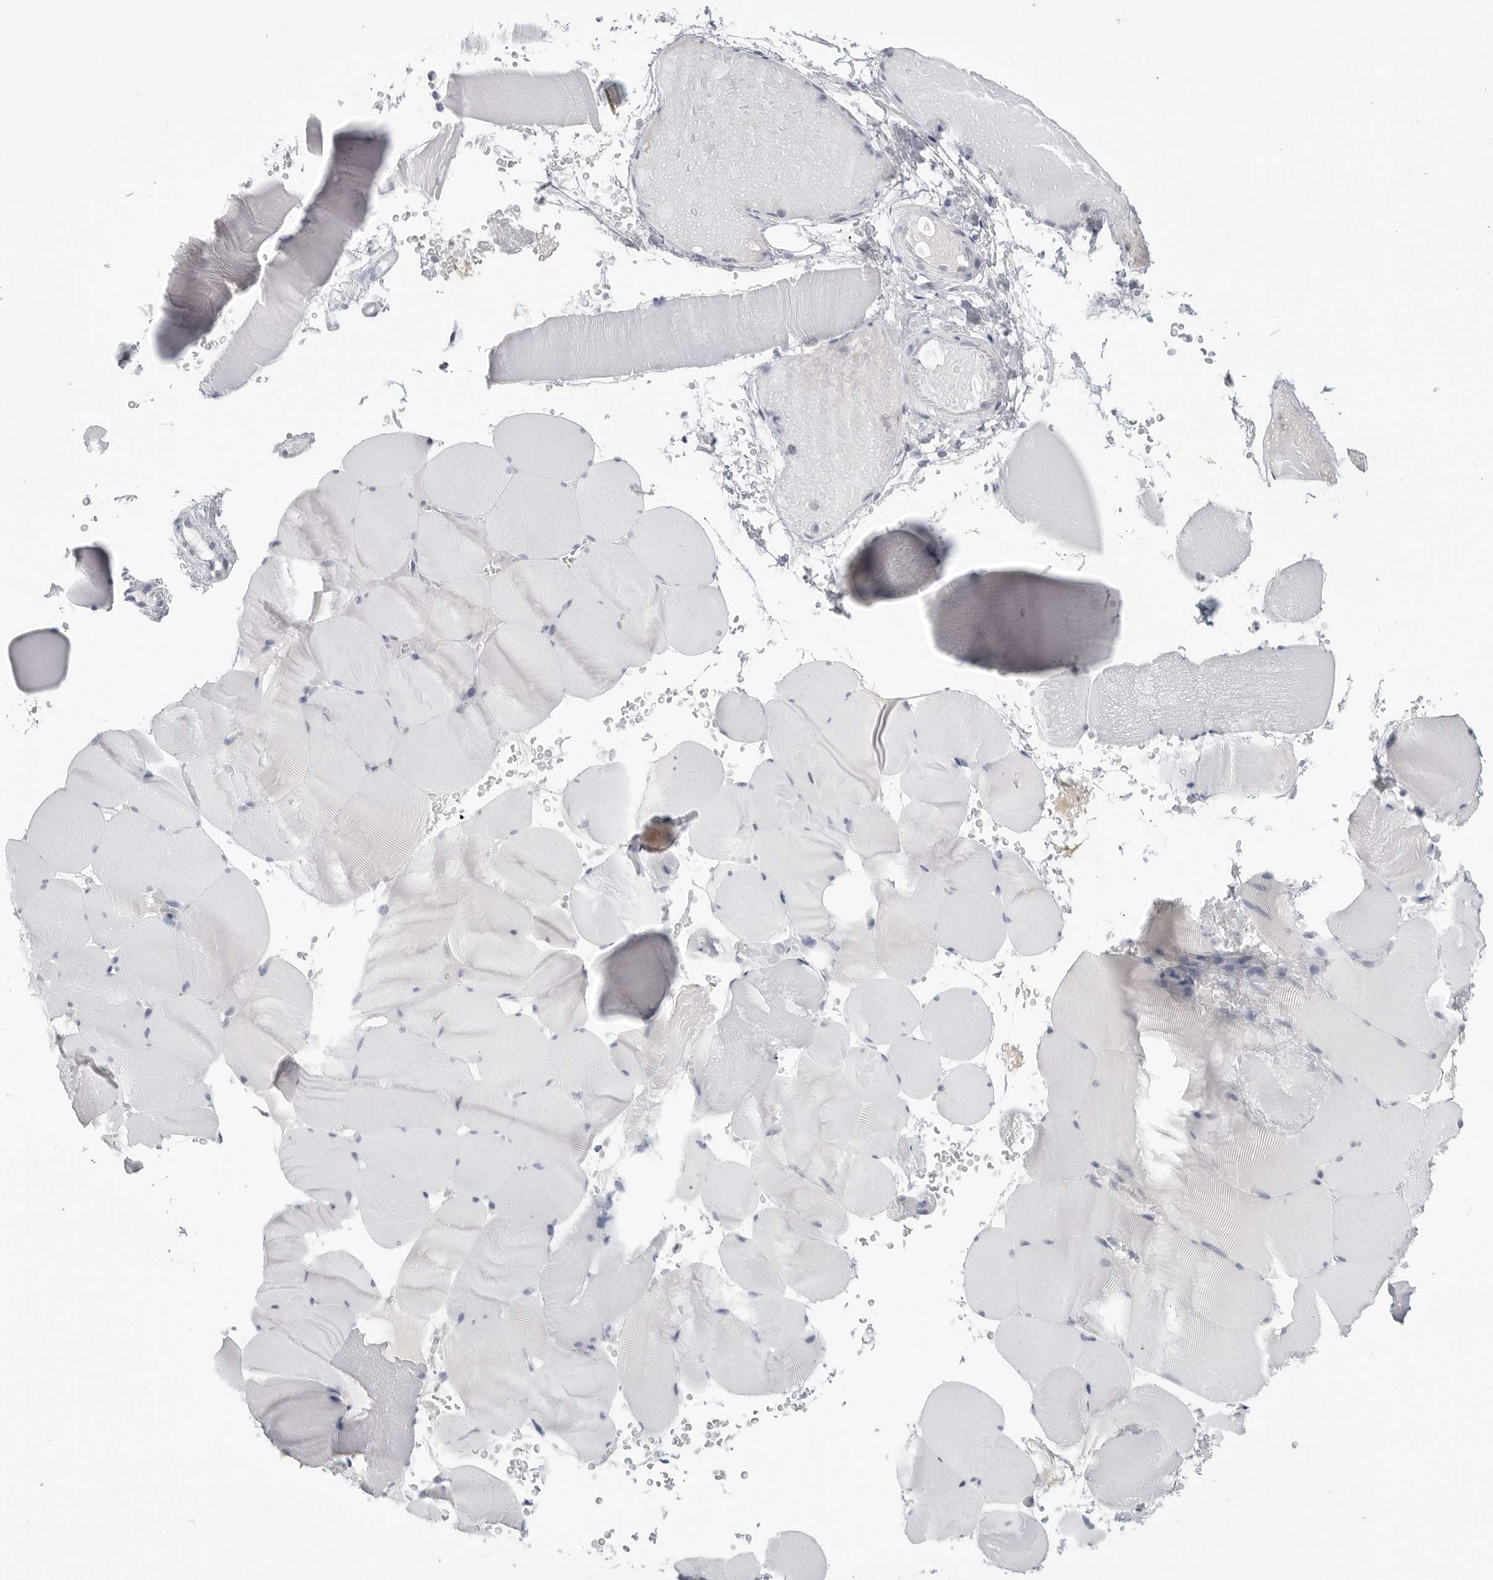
{"staining": {"intensity": "strong", "quantity": "25%-75%", "location": "cytoplasmic/membranous"}, "tissue": "skeletal muscle", "cell_type": "Myocytes", "image_type": "normal", "snomed": [{"axis": "morphology", "description": "Normal tissue, NOS"}, {"axis": "topography", "description": "Skeletal muscle"}], "caption": "DAB (3,3'-diaminobenzidine) immunohistochemical staining of normal skeletal muscle reveals strong cytoplasmic/membranous protein staining in approximately 25%-75% of myocytes.", "gene": "AMPD1", "patient": {"sex": "male", "age": 62}}